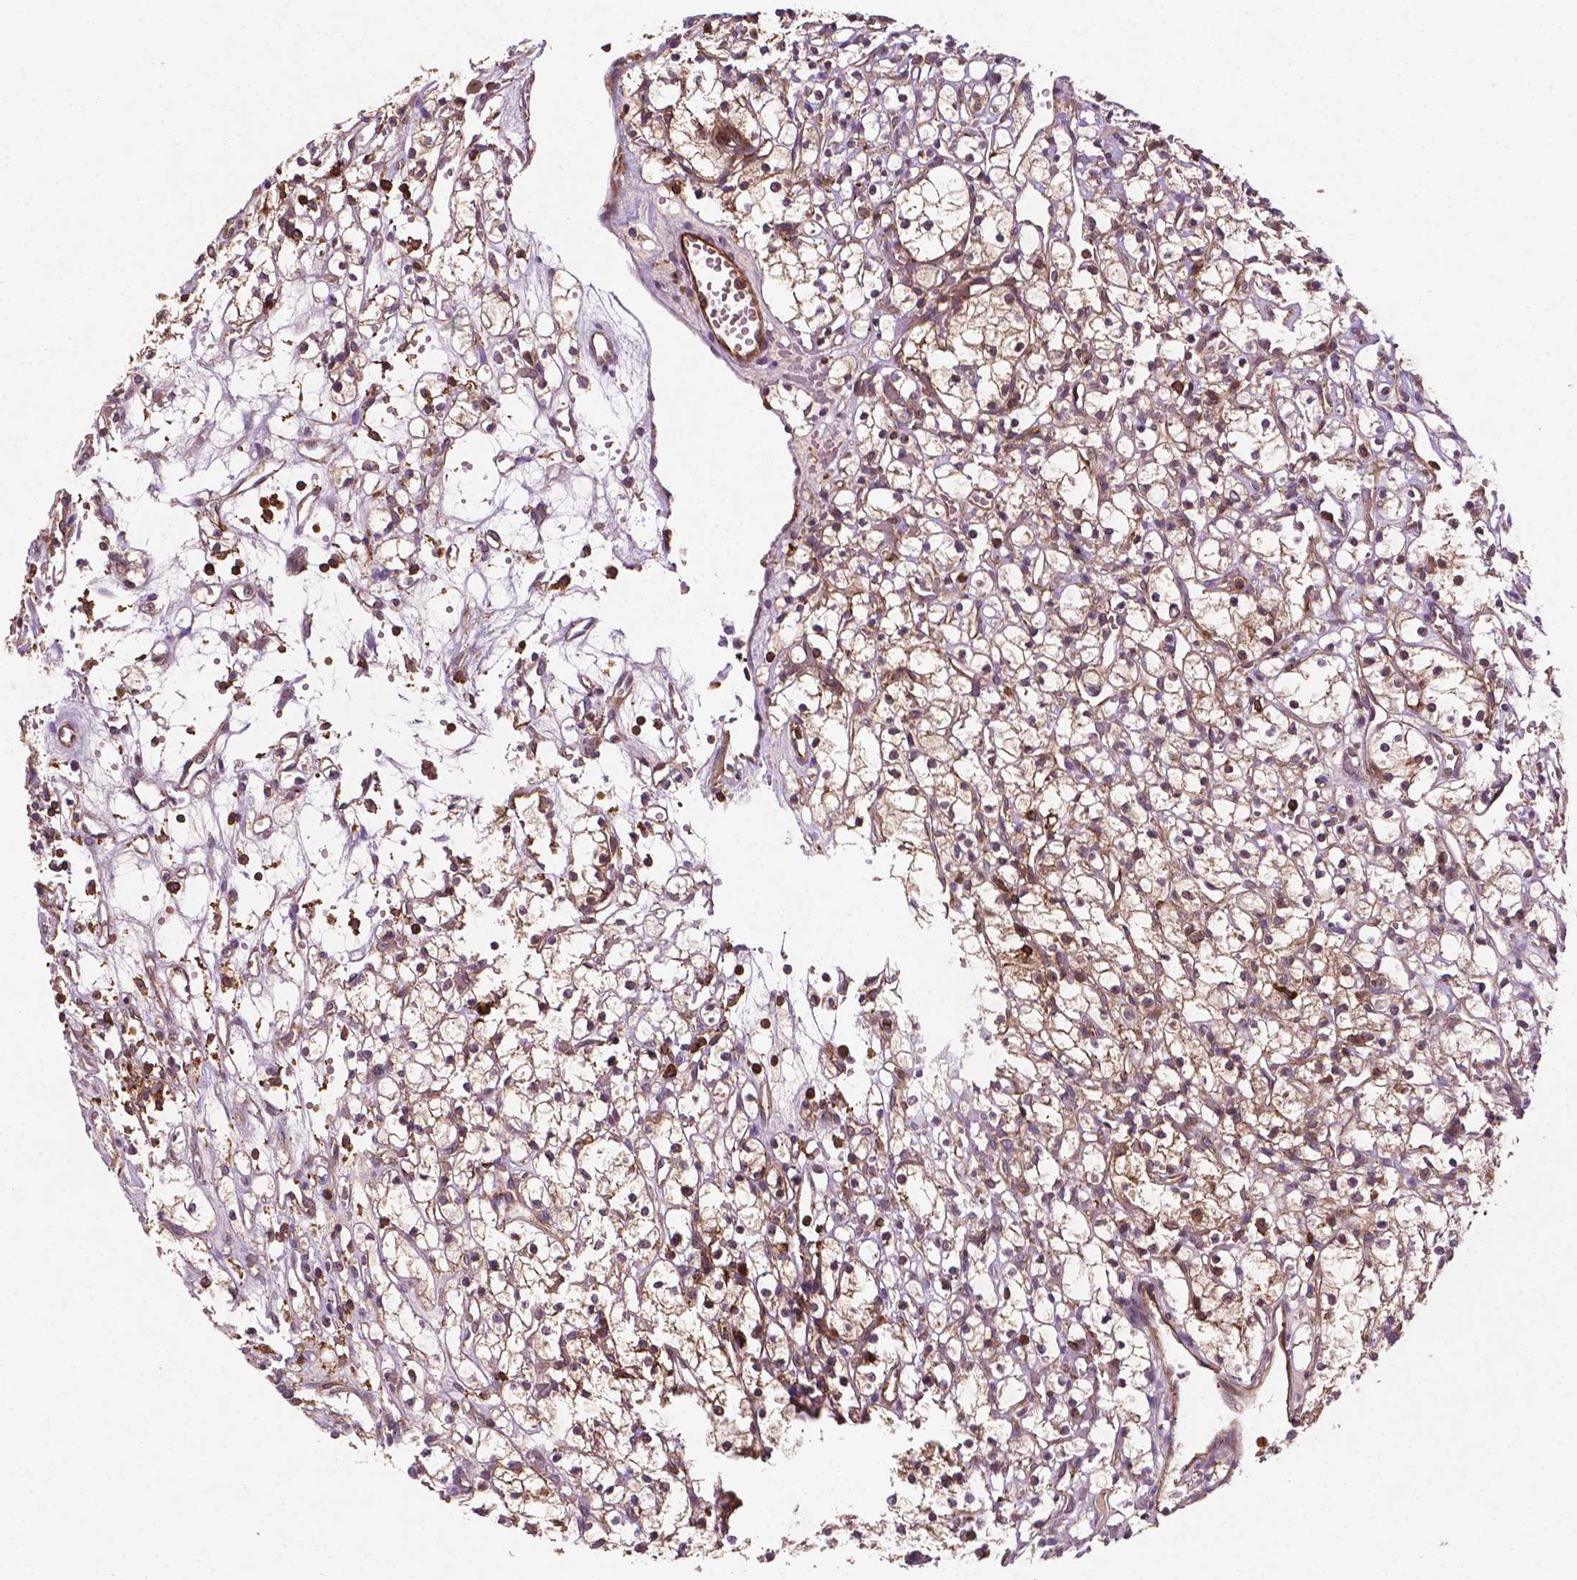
{"staining": {"intensity": "negative", "quantity": "none", "location": "none"}, "tissue": "renal cancer", "cell_type": "Tumor cells", "image_type": "cancer", "snomed": [{"axis": "morphology", "description": "Adenocarcinoma, NOS"}, {"axis": "topography", "description": "Kidney"}], "caption": "Tumor cells are negative for protein expression in human renal adenocarcinoma.", "gene": "ZMYND19", "patient": {"sex": "female", "age": 59}}